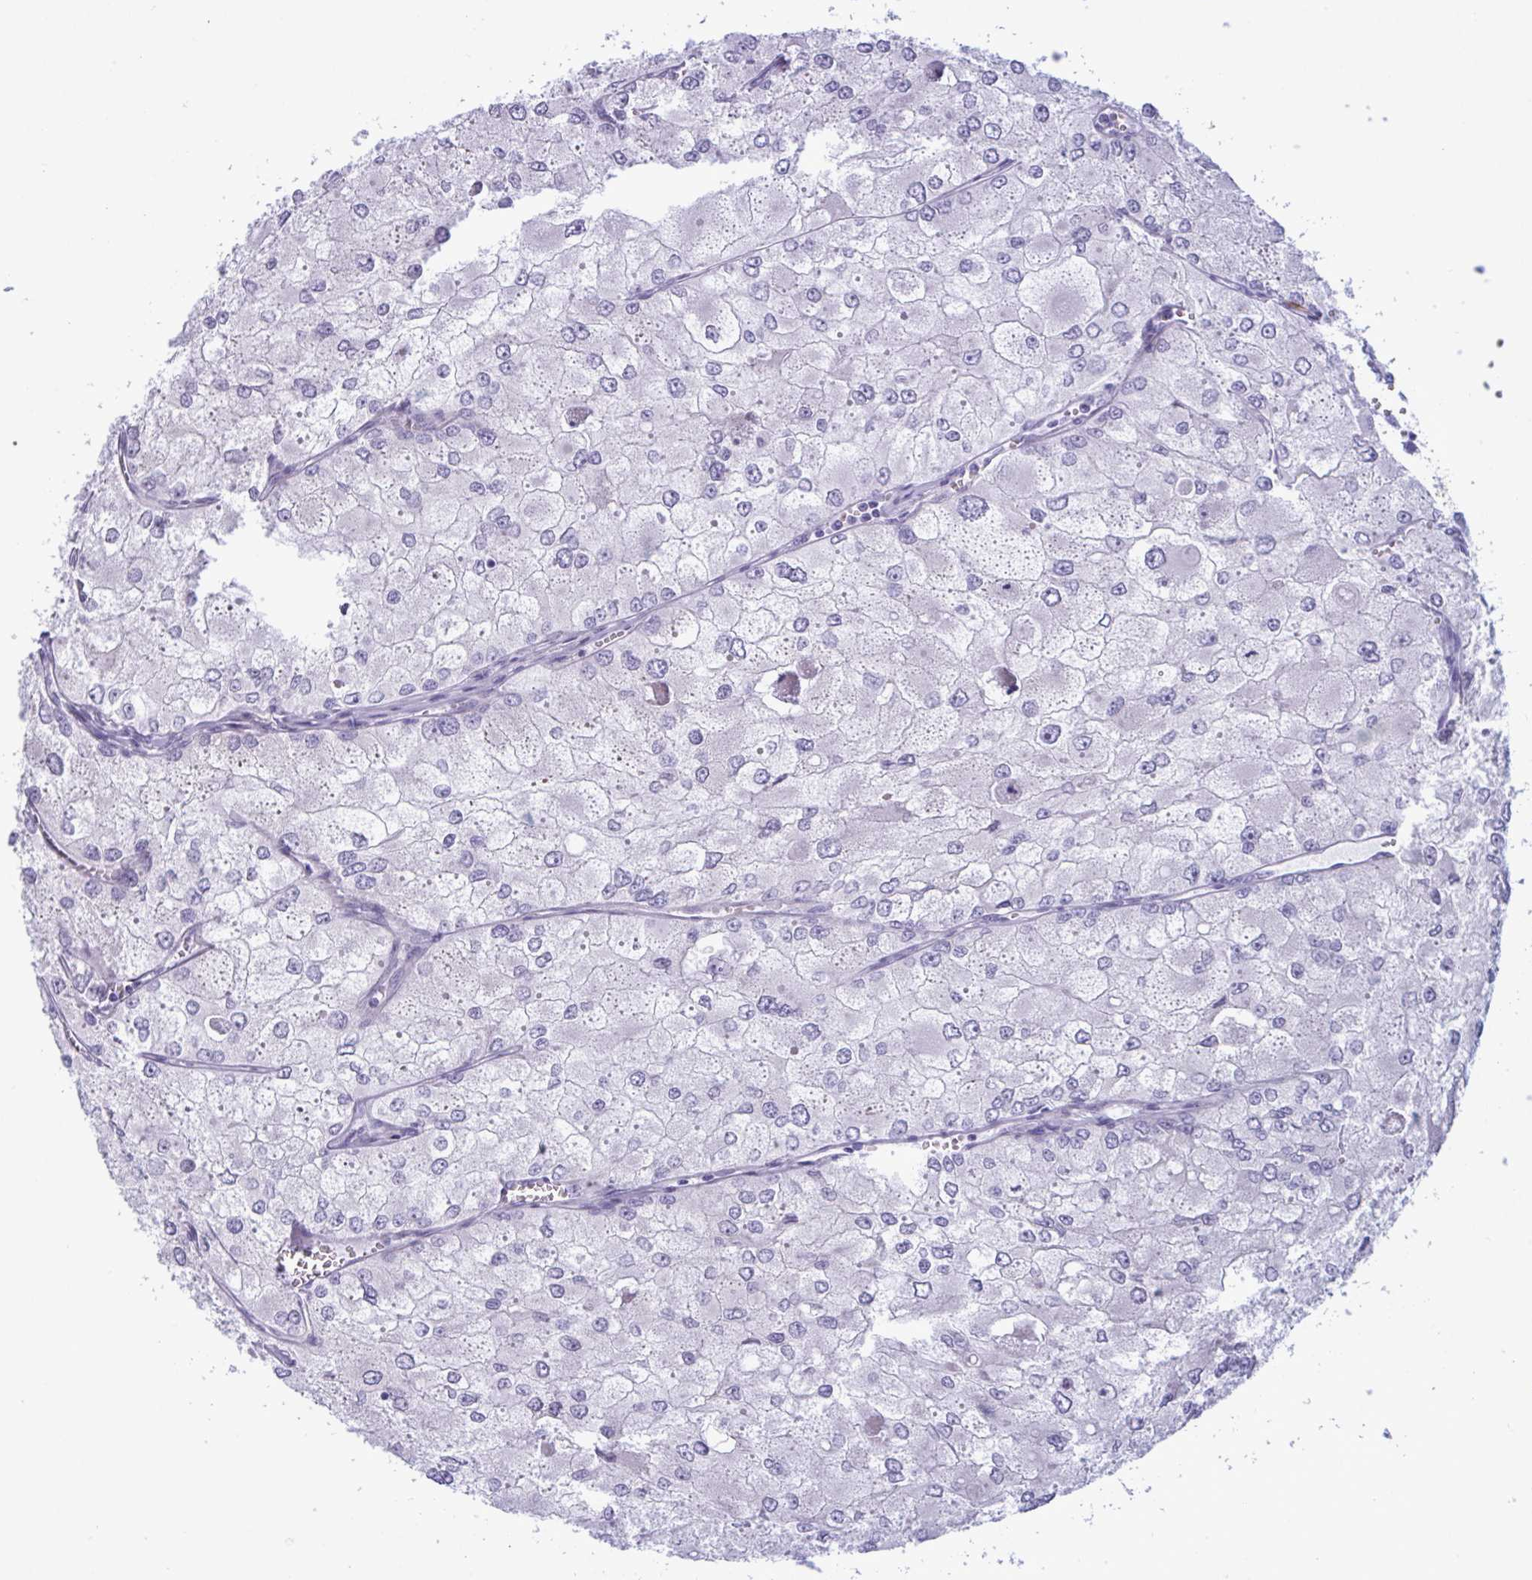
{"staining": {"intensity": "negative", "quantity": "none", "location": "none"}, "tissue": "renal cancer", "cell_type": "Tumor cells", "image_type": "cancer", "snomed": [{"axis": "morphology", "description": "Adenocarcinoma, NOS"}, {"axis": "topography", "description": "Kidney"}], "caption": "High power microscopy photomicrograph of an IHC photomicrograph of adenocarcinoma (renal), revealing no significant positivity in tumor cells. The staining was performed using DAB to visualize the protein expression in brown, while the nuclei were stained in blue with hematoxylin (Magnification: 20x).", "gene": "ZNF684", "patient": {"sex": "female", "age": 70}}